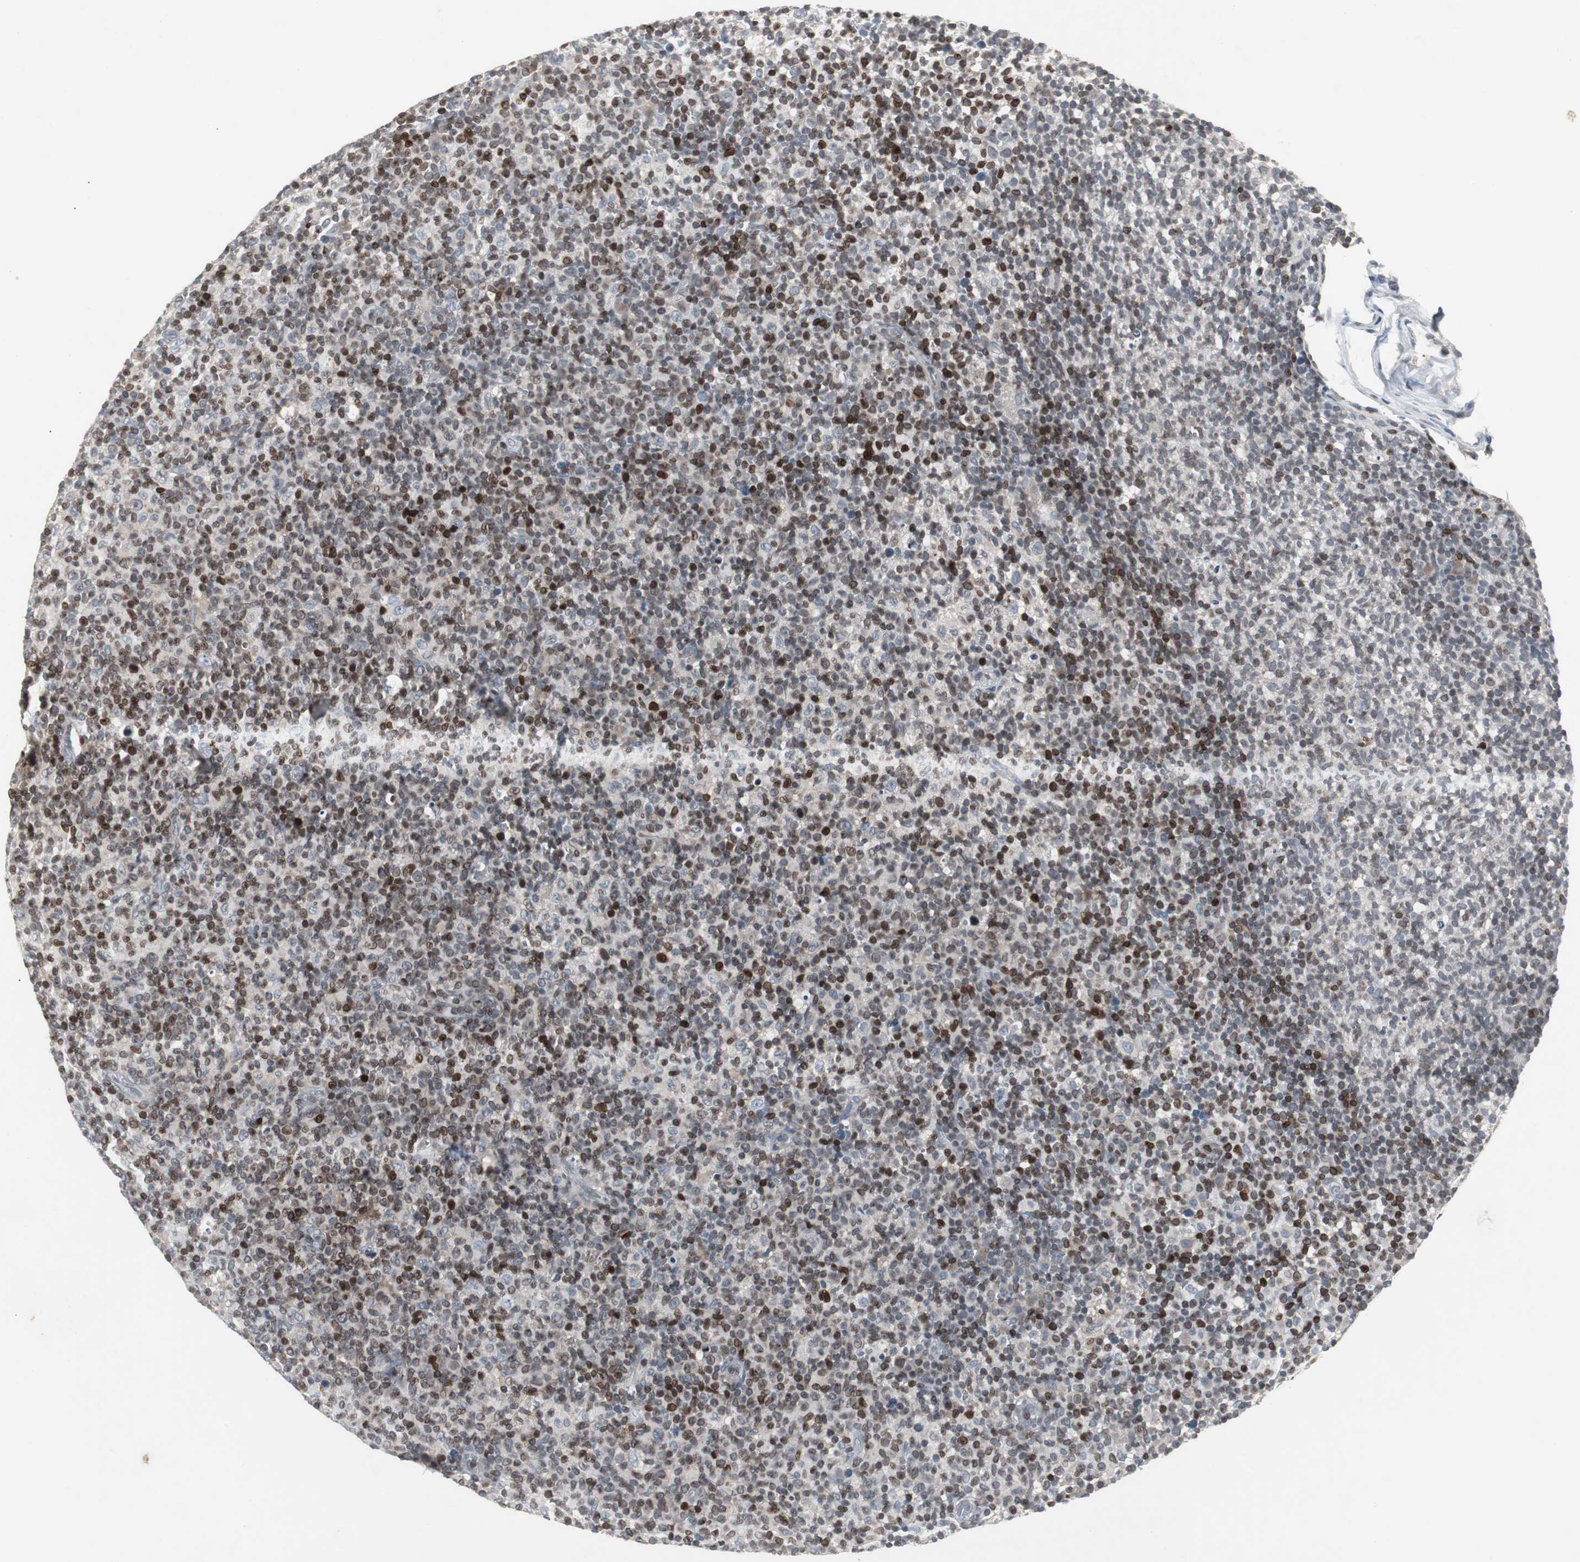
{"staining": {"intensity": "moderate", "quantity": "25%-75%", "location": "cytoplasmic/membranous,nuclear"}, "tissue": "lymph node", "cell_type": "Germinal center cells", "image_type": "normal", "snomed": [{"axis": "morphology", "description": "Normal tissue, NOS"}, {"axis": "morphology", "description": "Inflammation, NOS"}, {"axis": "topography", "description": "Lymph node"}], "caption": "Immunohistochemistry (IHC) histopathology image of unremarkable lymph node stained for a protein (brown), which reveals medium levels of moderate cytoplasmic/membranous,nuclear positivity in about 25%-75% of germinal center cells.", "gene": "ZNF396", "patient": {"sex": "male", "age": 55}}